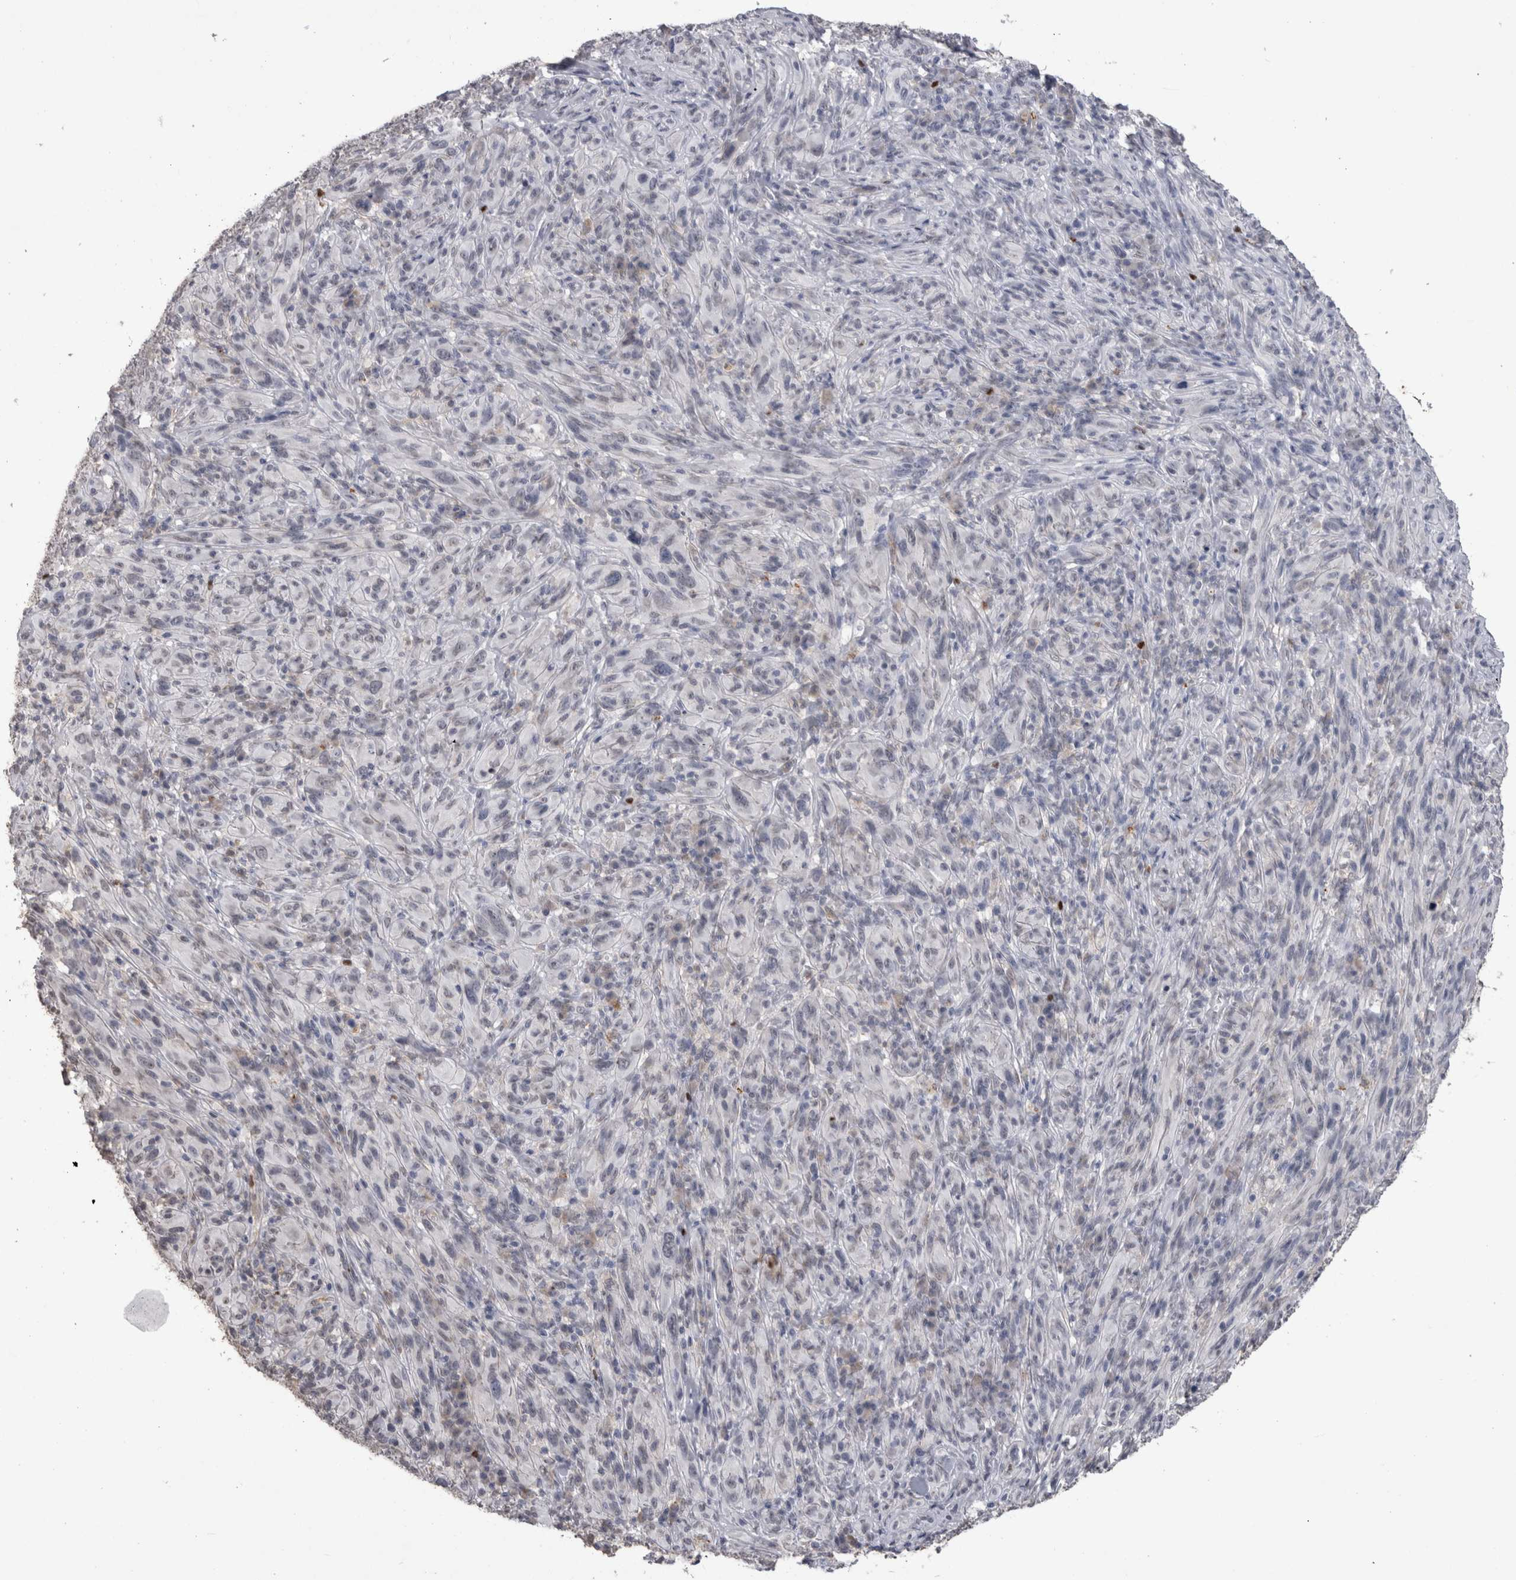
{"staining": {"intensity": "negative", "quantity": "none", "location": "none"}, "tissue": "melanoma", "cell_type": "Tumor cells", "image_type": "cancer", "snomed": [{"axis": "morphology", "description": "Malignant melanoma, NOS"}, {"axis": "topography", "description": "Skin of head"}], "caption": "DAB (3,3'-diaminobenzidine) immunohistochemical staining of melanoma shows no significant expression in tumor cells. (Immunohistochemistry, brightfield microscopy, high magnification).", "gene": "PAX5", "patient": {"sex": "male", "age": 96}}